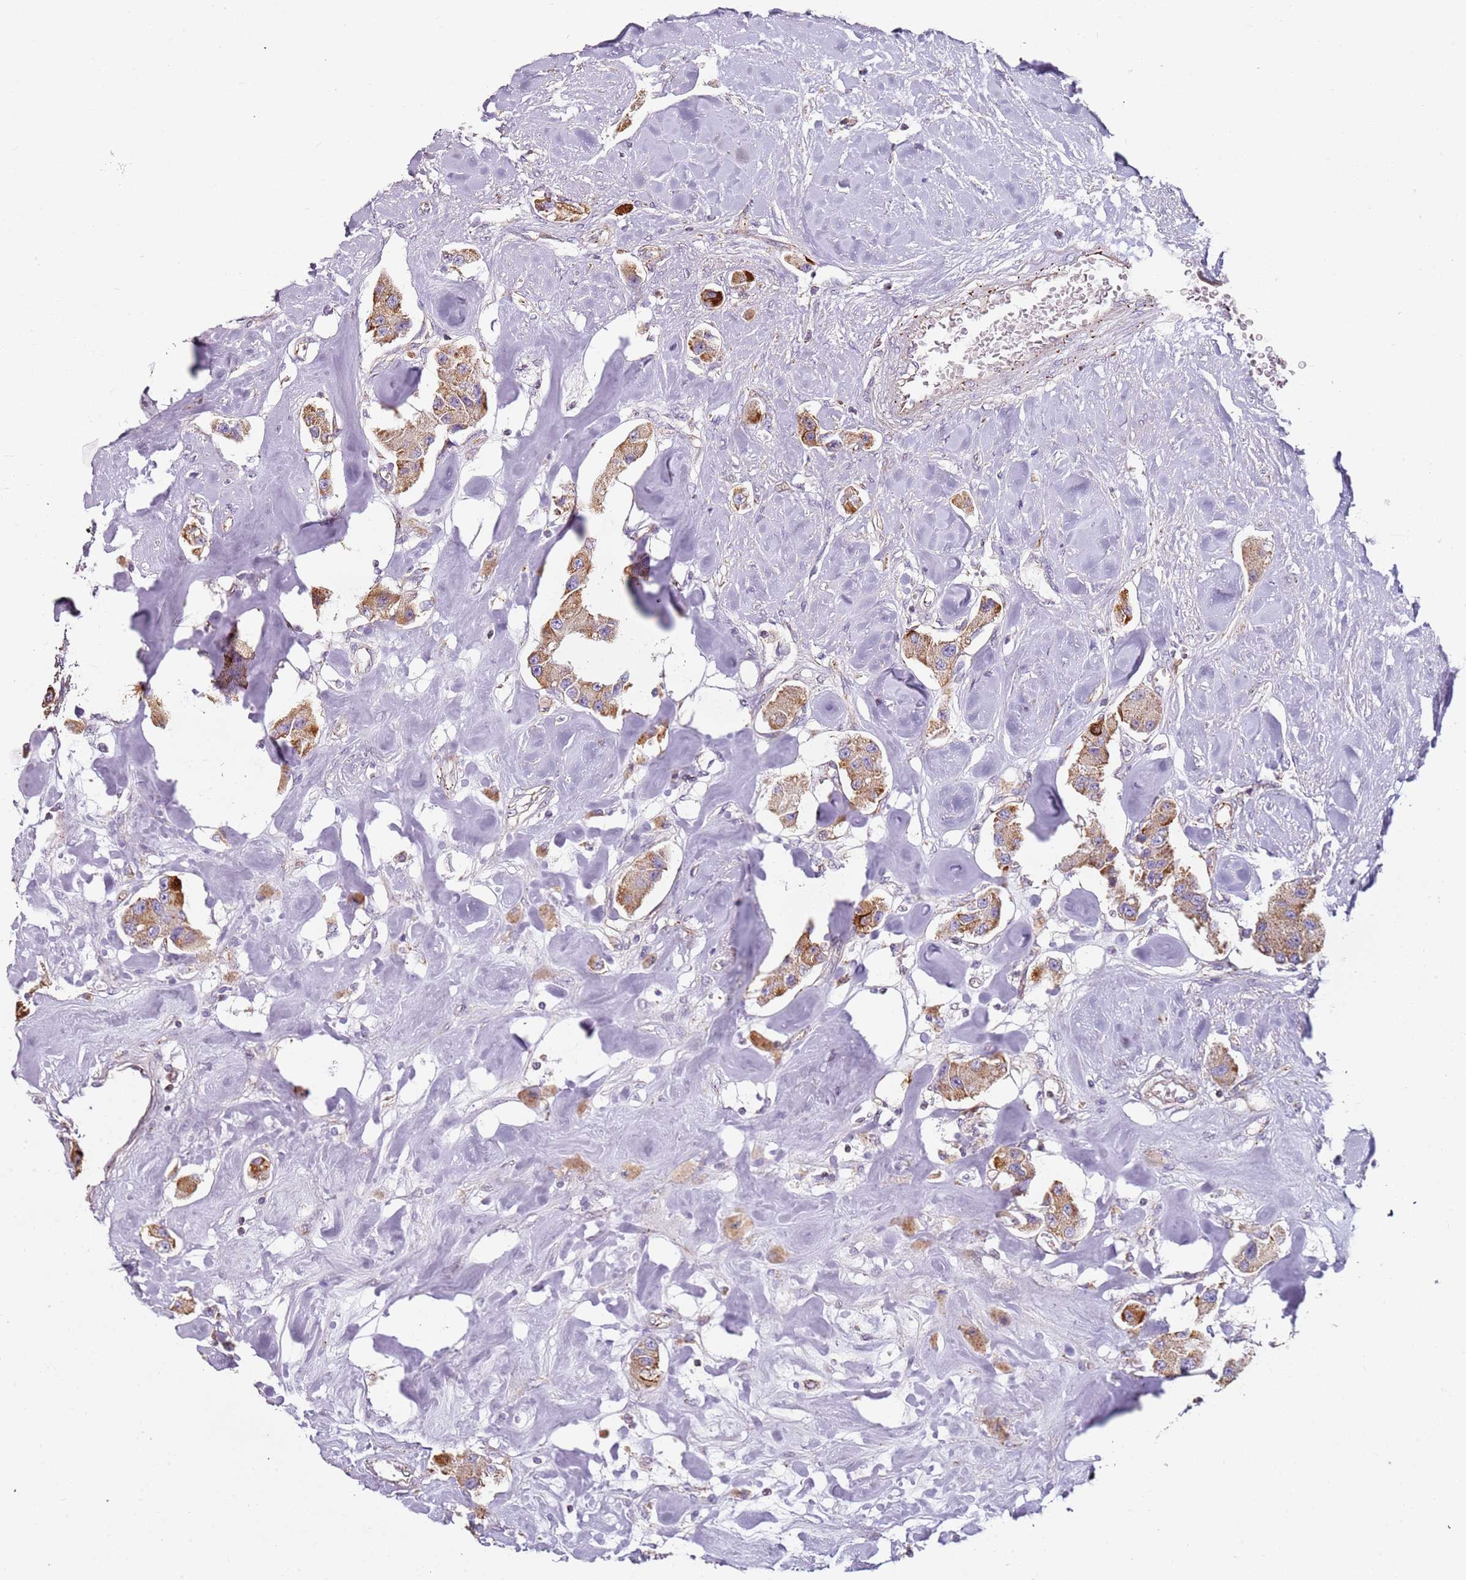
{"staining": {"intensity": "moderate", "quantity": ">75%", "location": "cytoplasmic/membranous"}, "tissue": "carcinoid", "cell_type": "Tumor cells", "image_type": "cancer", "snomed": [{"axis": "morphology", "description": "Carcinoid, malignant, NOS"}, {"axis": "topography", "description": "Pancreas"}], "caption": "This micrograph demonstrates immunohistochemistry staining of human malignant carcinoid, with medium moderate cytoplasmic/membranous expression in approximately >75% of tumor cells.", "gene": "ALS2", "patient": {"sex": "male", "age": 41}}